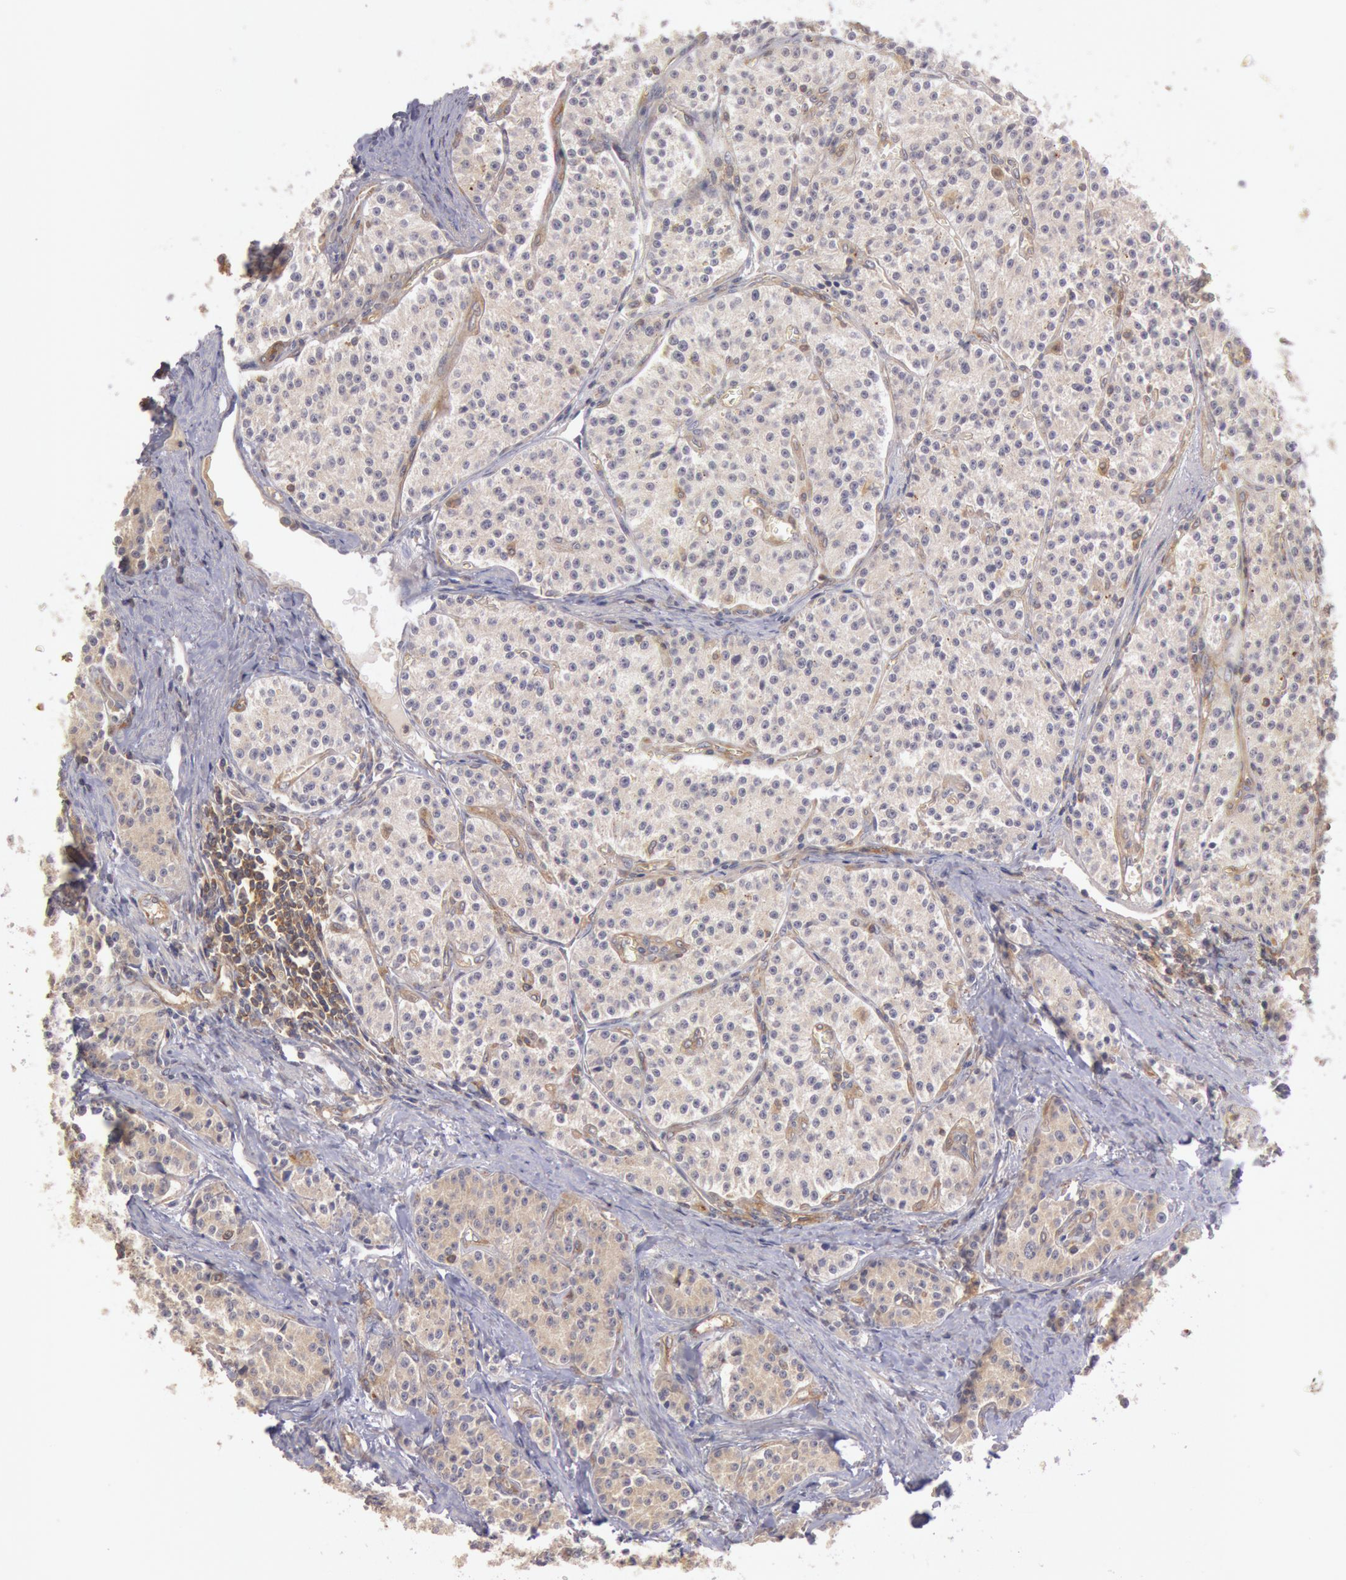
{"staining": {"intensity": "weak", "quantity": "25%-75%", "location": "cytoplasmic/membranous"}, "tissue": "carcinoid", "cell_type": "Tumor cells", "image_type": "cancer", "snomed": [{"axis": "morphology", "description": "Carcinoid, malignant, NOS"}, {"axis": "topography", "description": "Stomach"}], "caption": "Protein analysis of malignant carcinoid tissue shows weak cytoplasmic/membranous expression in about 25%-75% of tumor cells. (DAB IHC with brightfield microscopy, high magnification).", "gene": "PIK3R1", "patient": {"sex": "female", "age": 76}}